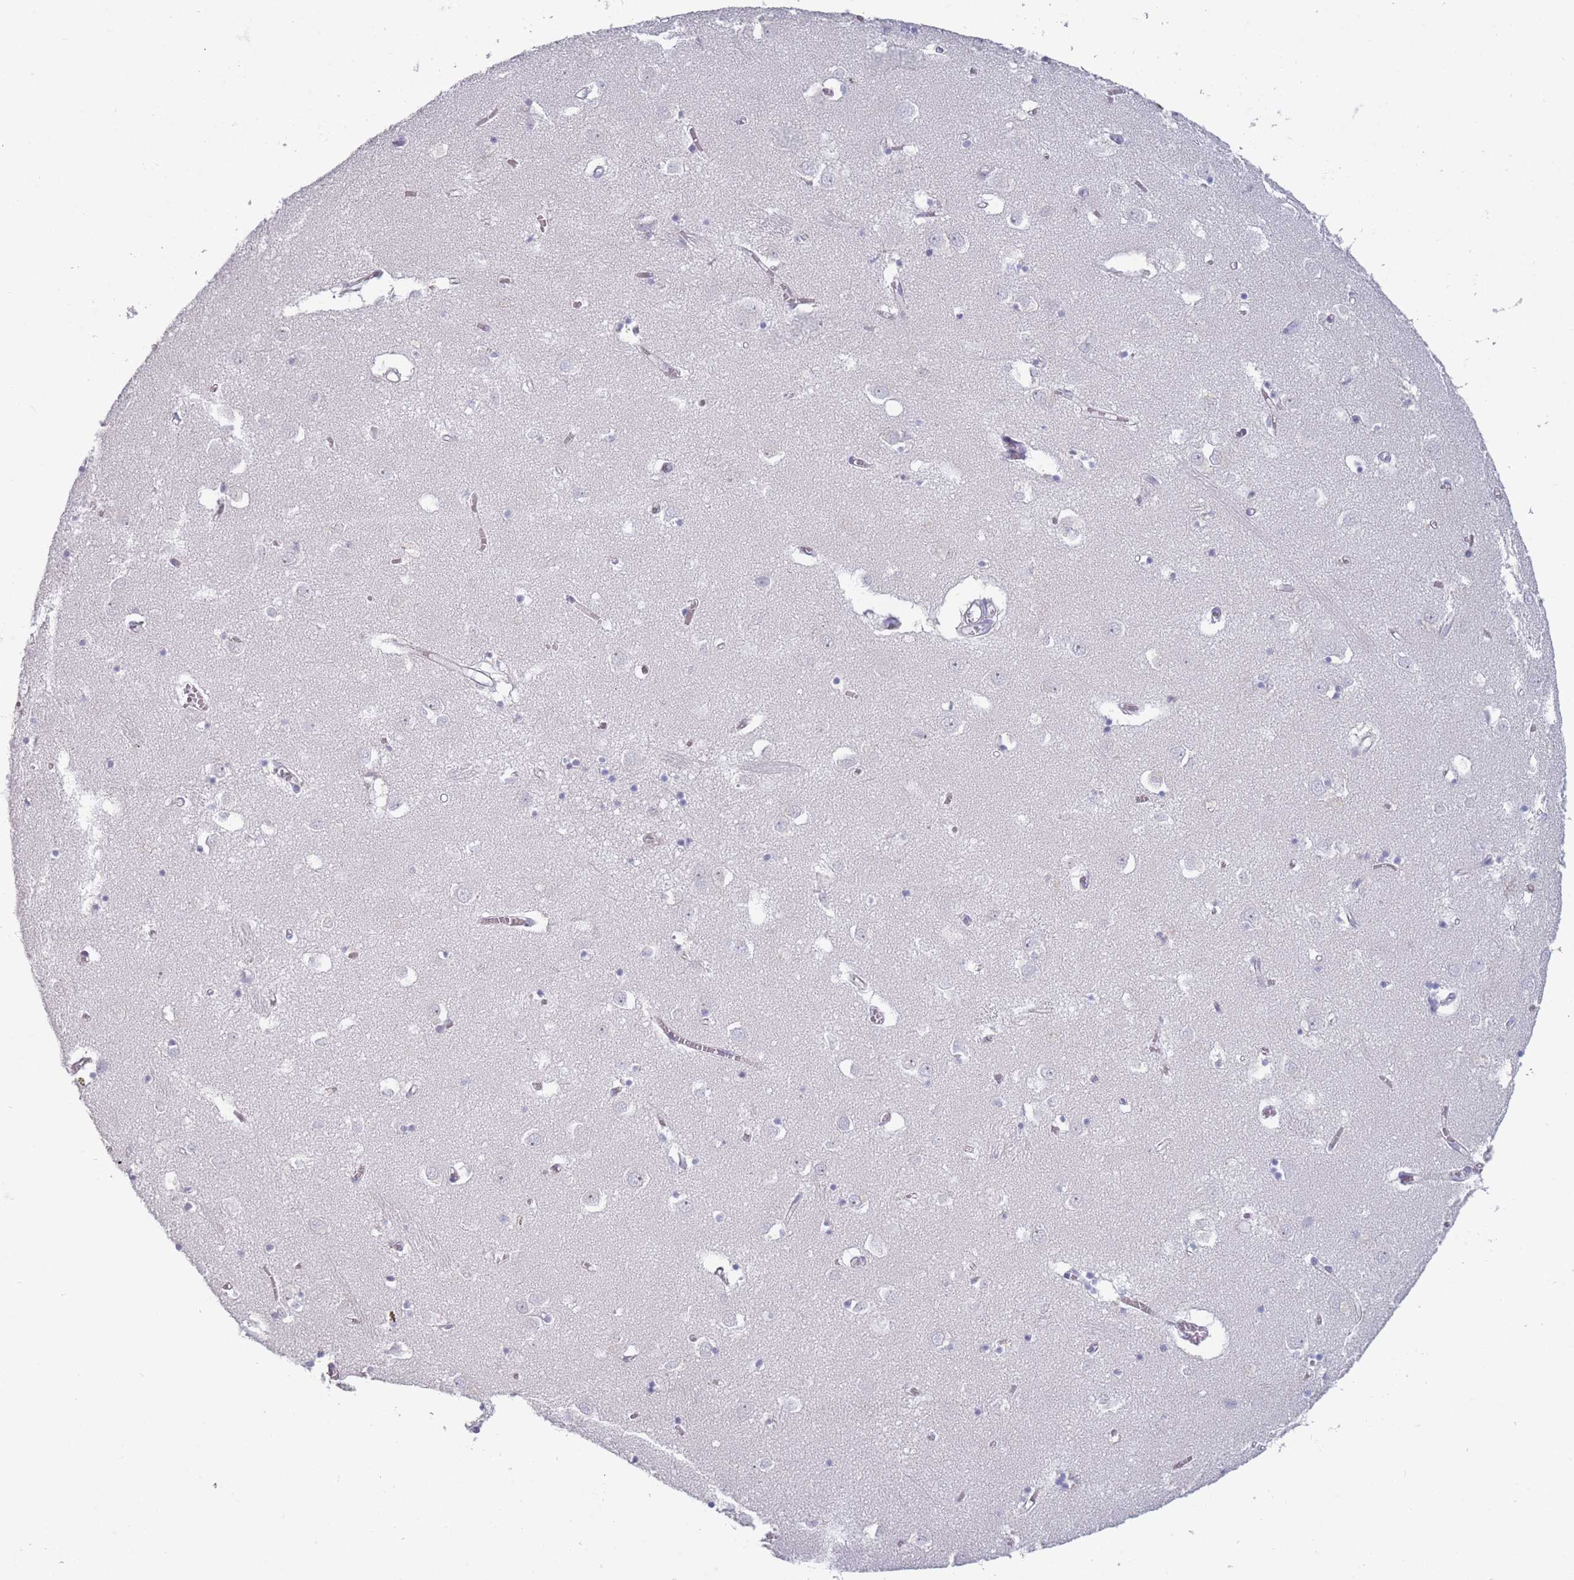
{"staining": {"intensity": "negative", "quantity": "none", "location": "none"}, "tissue": "caudate", "cell_type": "Glial cells", "image_type": "normal", "snomed": [{"axis": "morphology", "description": "Normal tissue, NOS"}, {"axis": "topography", "description": "Lateral ventricle wall"}], "caption": "This is an immunohistochemistry (IHC) histopathology image of unremarkable human caudate. There is no staining in glial cells.", "gene": "ROS1", "patient": {"sex": "male", "age": 70}}